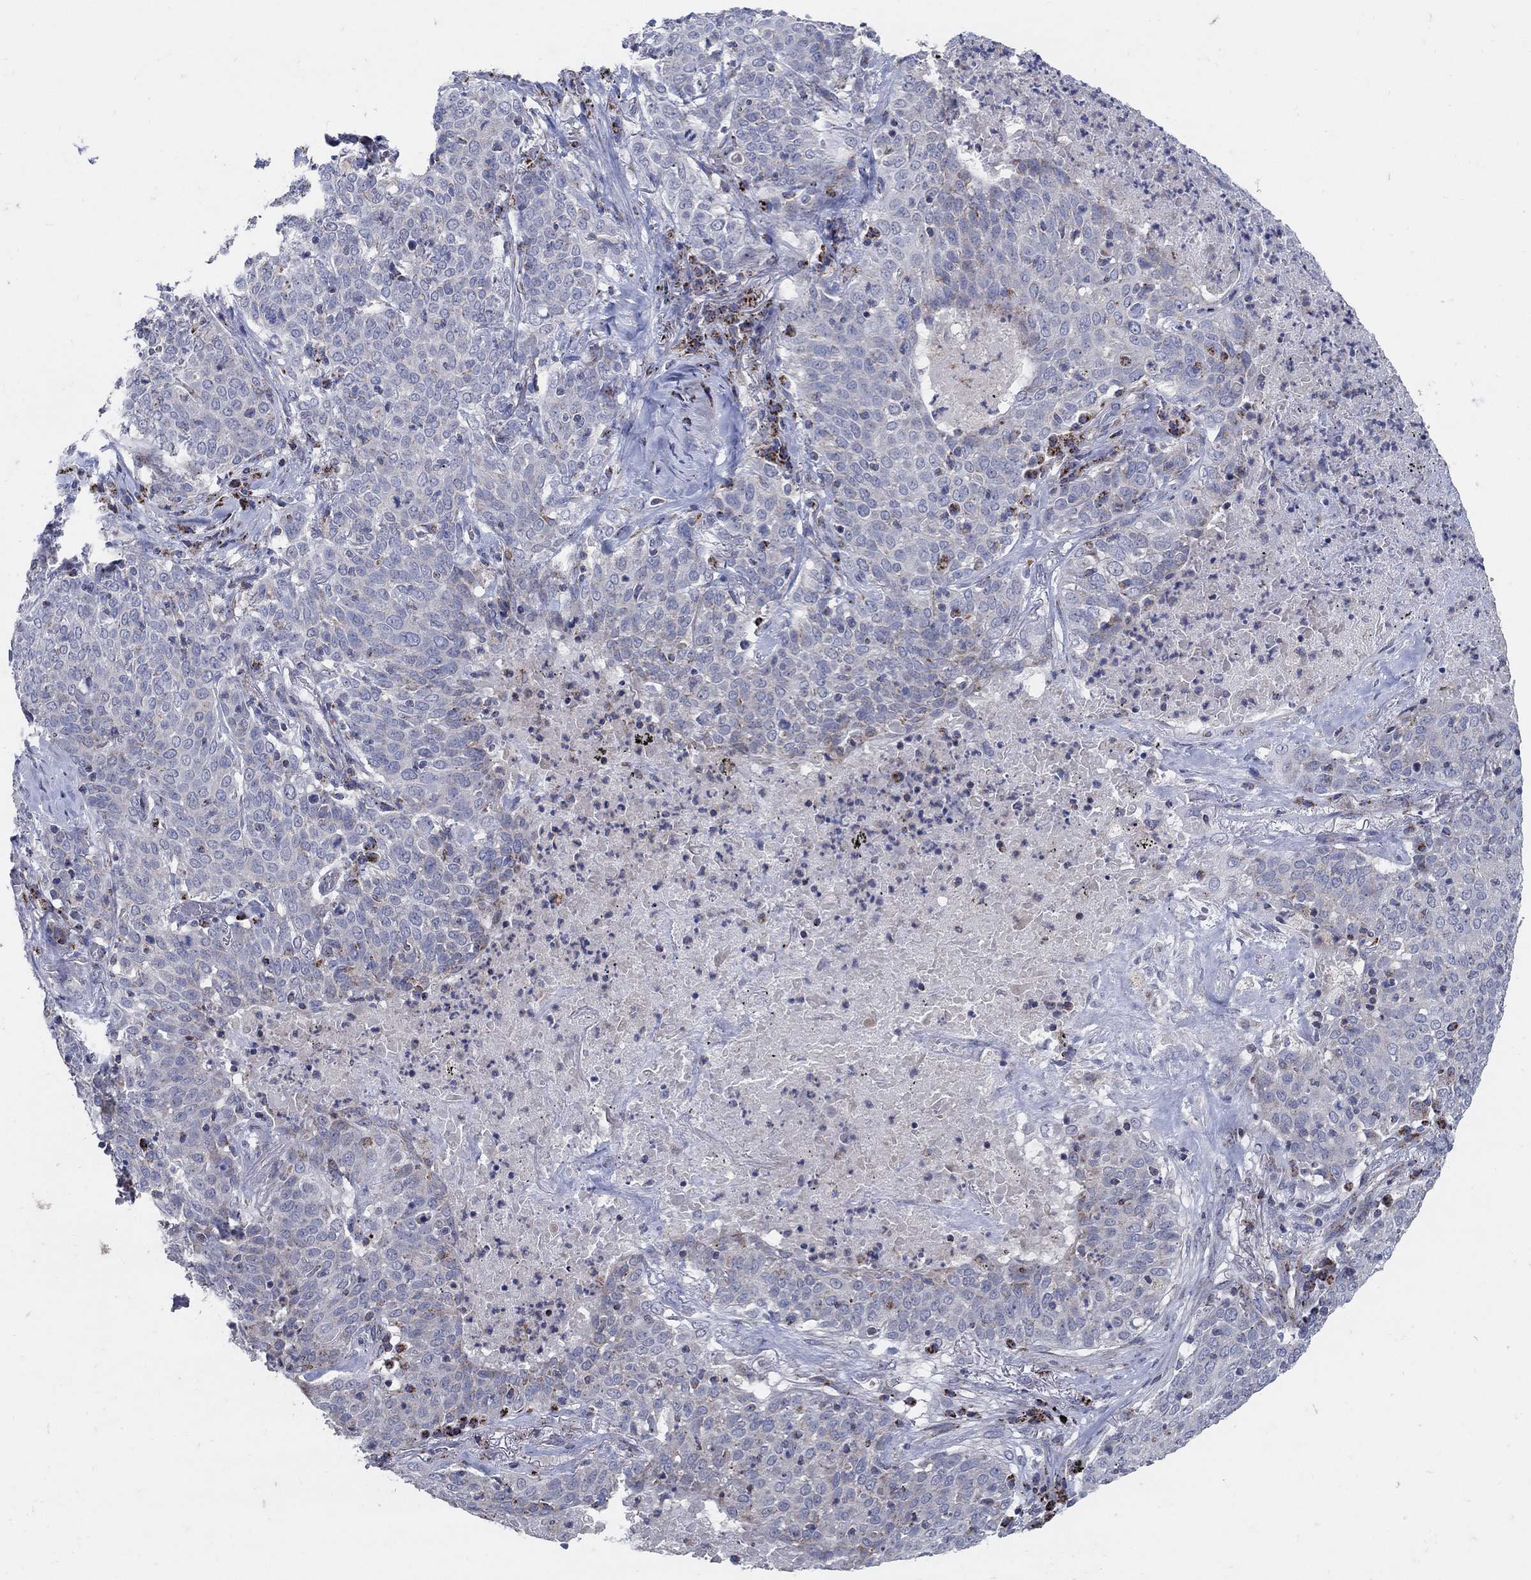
{"staining": {"intensity": "negative", "quantity": "none", "location": "none"}, "tissue": "lung cancer", "cell_type": "Tumor cells", "image_type": "cancer", "snomed": [{"axis": "morphology", "description": "Squamous cell carcinoma, NOS"}, {"axis": "topography", "description": "Lung"}], "caption": "An image of human lung cancer (squamous cell carcinoma) is negative for staining in tumor cells.", "gene": "HMX2", "patient": {"sex": "male", "age": 82}}